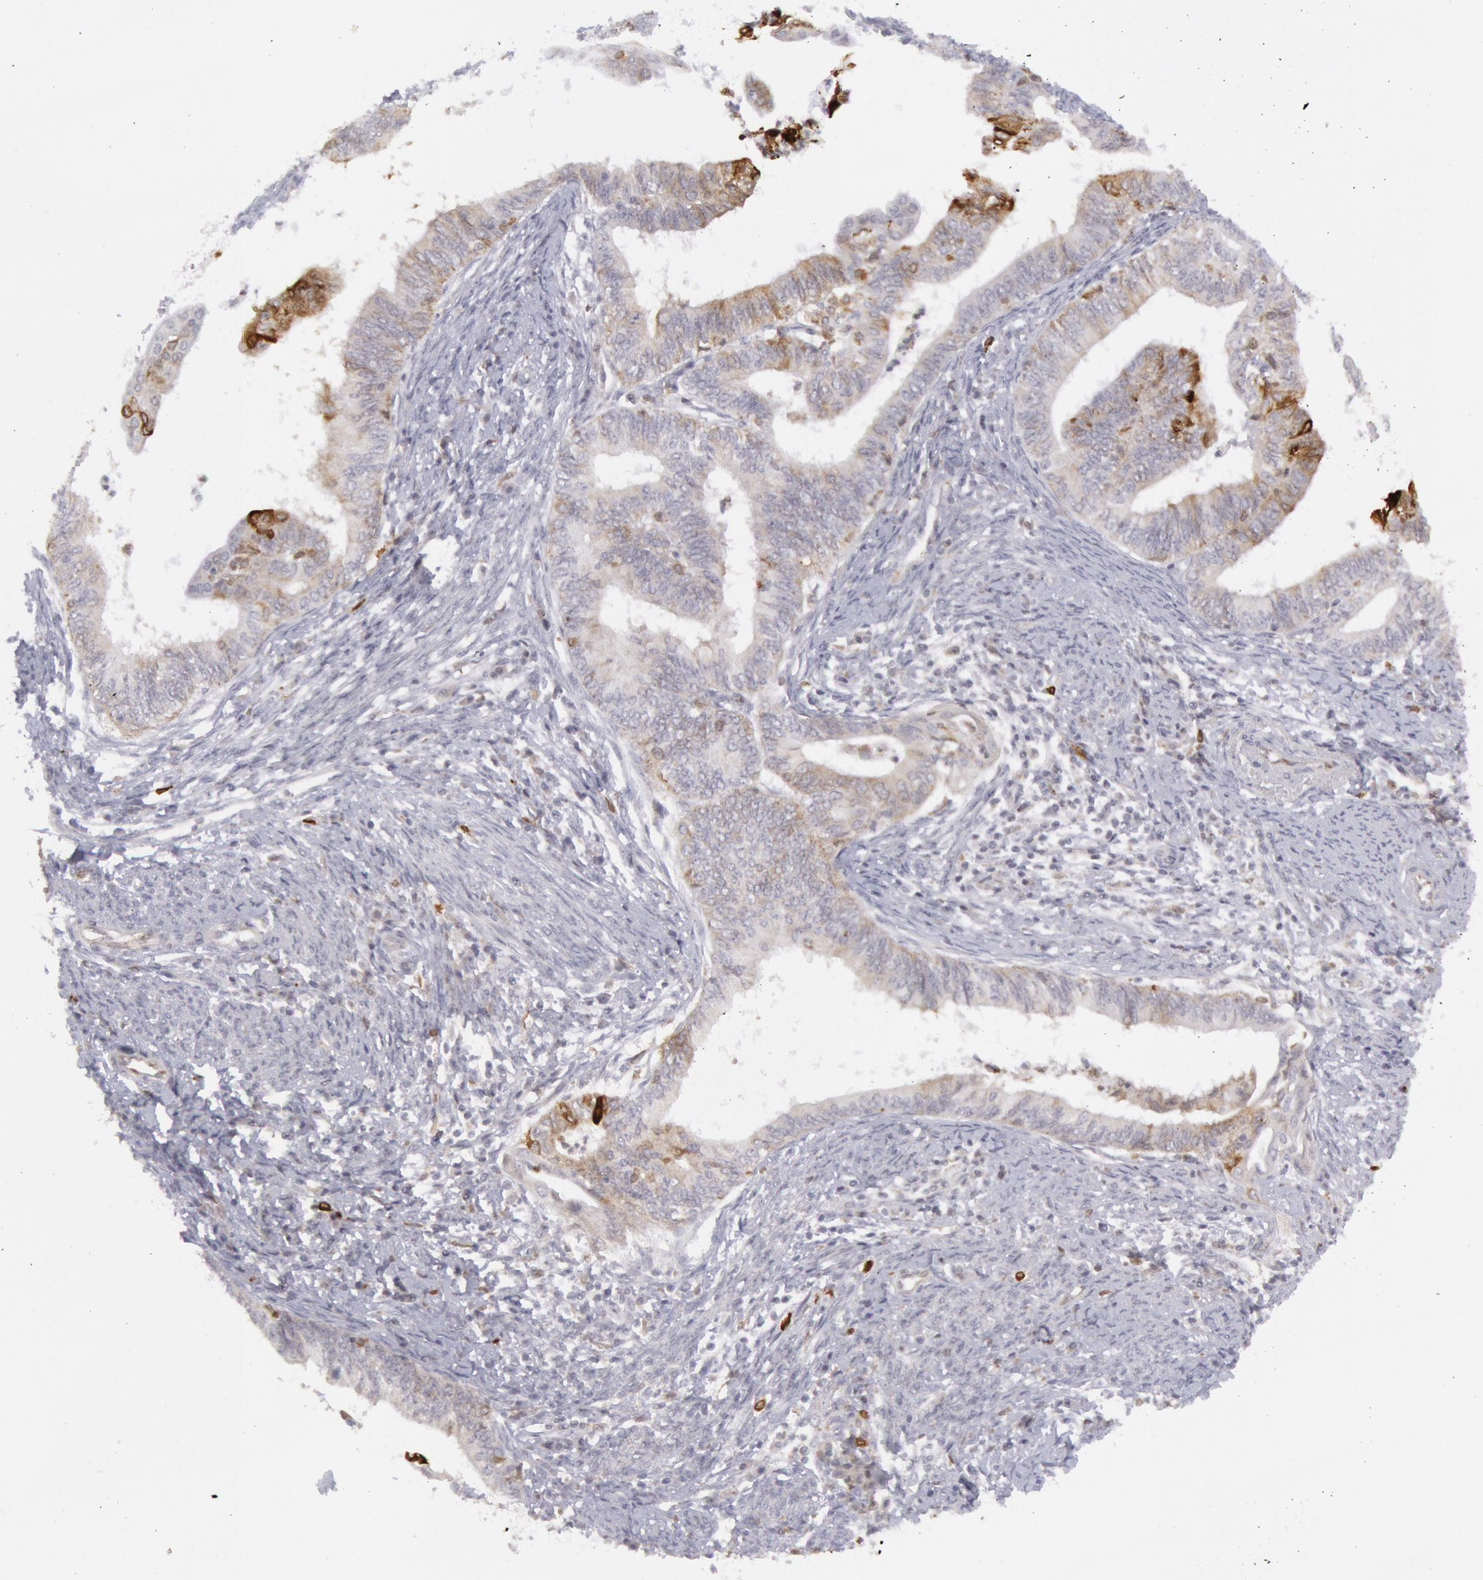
{"staining": {"intensity": "moderate", "quantity": "<25%", "location": "cytoplasmic/membranous"}, "tissue": "endometrial cancer", "cell_type": "Tumor cells", "image_type": "cancer", "snomed": [{"axis": "morphology", "description": "Adenocarcinoma, NOS"}, {"axis": "topography", "description": "Endometrium"}], "caption": "This is an image of immunohistochemistry (IHC) staining of endometrial cancer, which shows moderate staining in the cytoplasmic/membranous of tumor cells.", "gene": "PTGS2", "patient": {"sex": "female", "age": 66}}